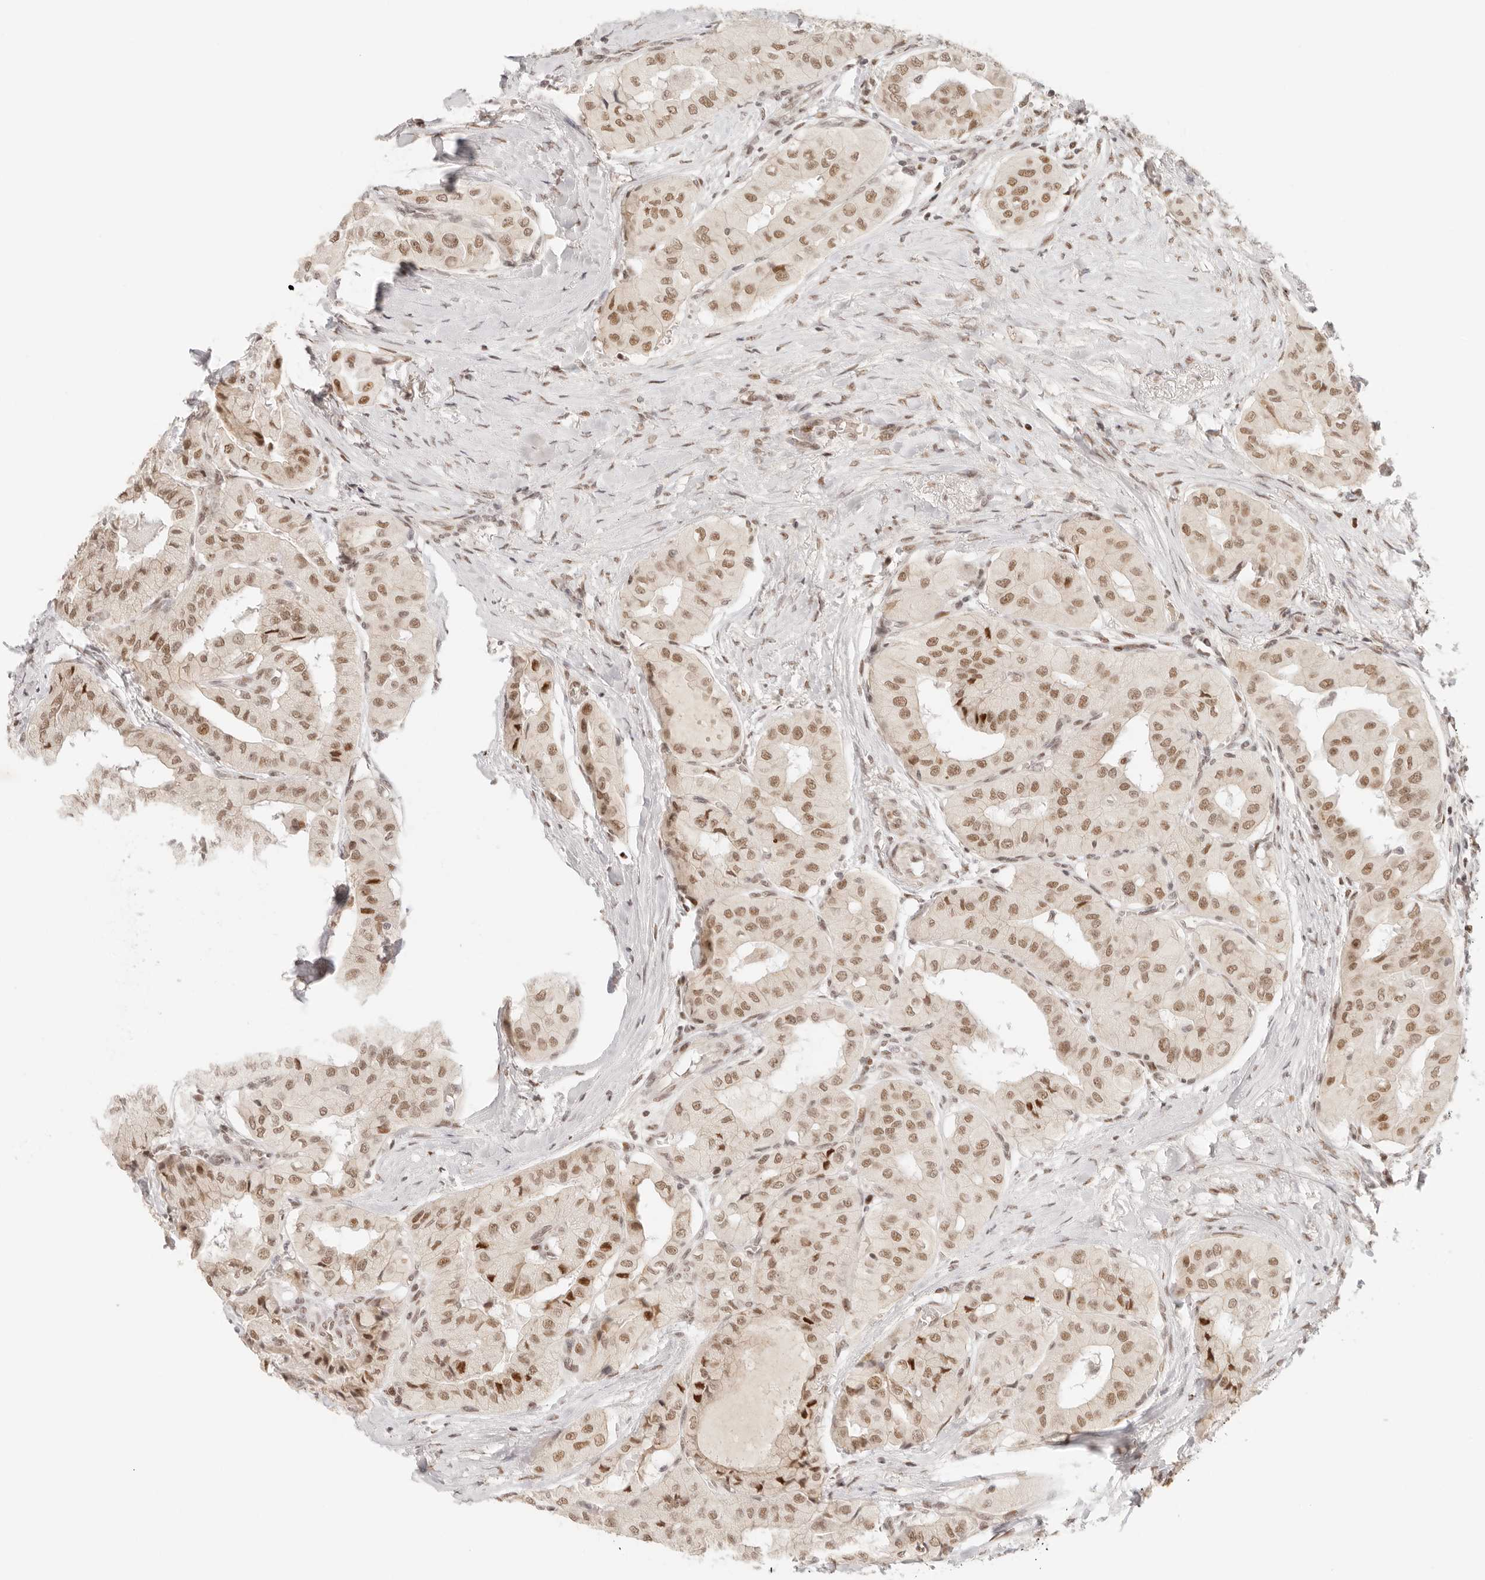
{"staining": {"intensity": "moderate", "quantity": ">75%", "location": "nuclear"}, "tissue": "thyroid cancer", "cell_type": "Tumor cells", "image_type": "cancer", "snomed": [{"axis": "morphology", "description": "Papillary adenocarcinoma, NOS"}, {"axis": "topography", "description": "Thyroid gland"}], "caption": "The histopathology image demonstrates staining of papillary adenocarcinoma (thyroid), revealing moderate nuclear protein staining (brown color) within tumor cells.", "gene": "HOXC5", "patient": {"sex": "female", "age": 59}}